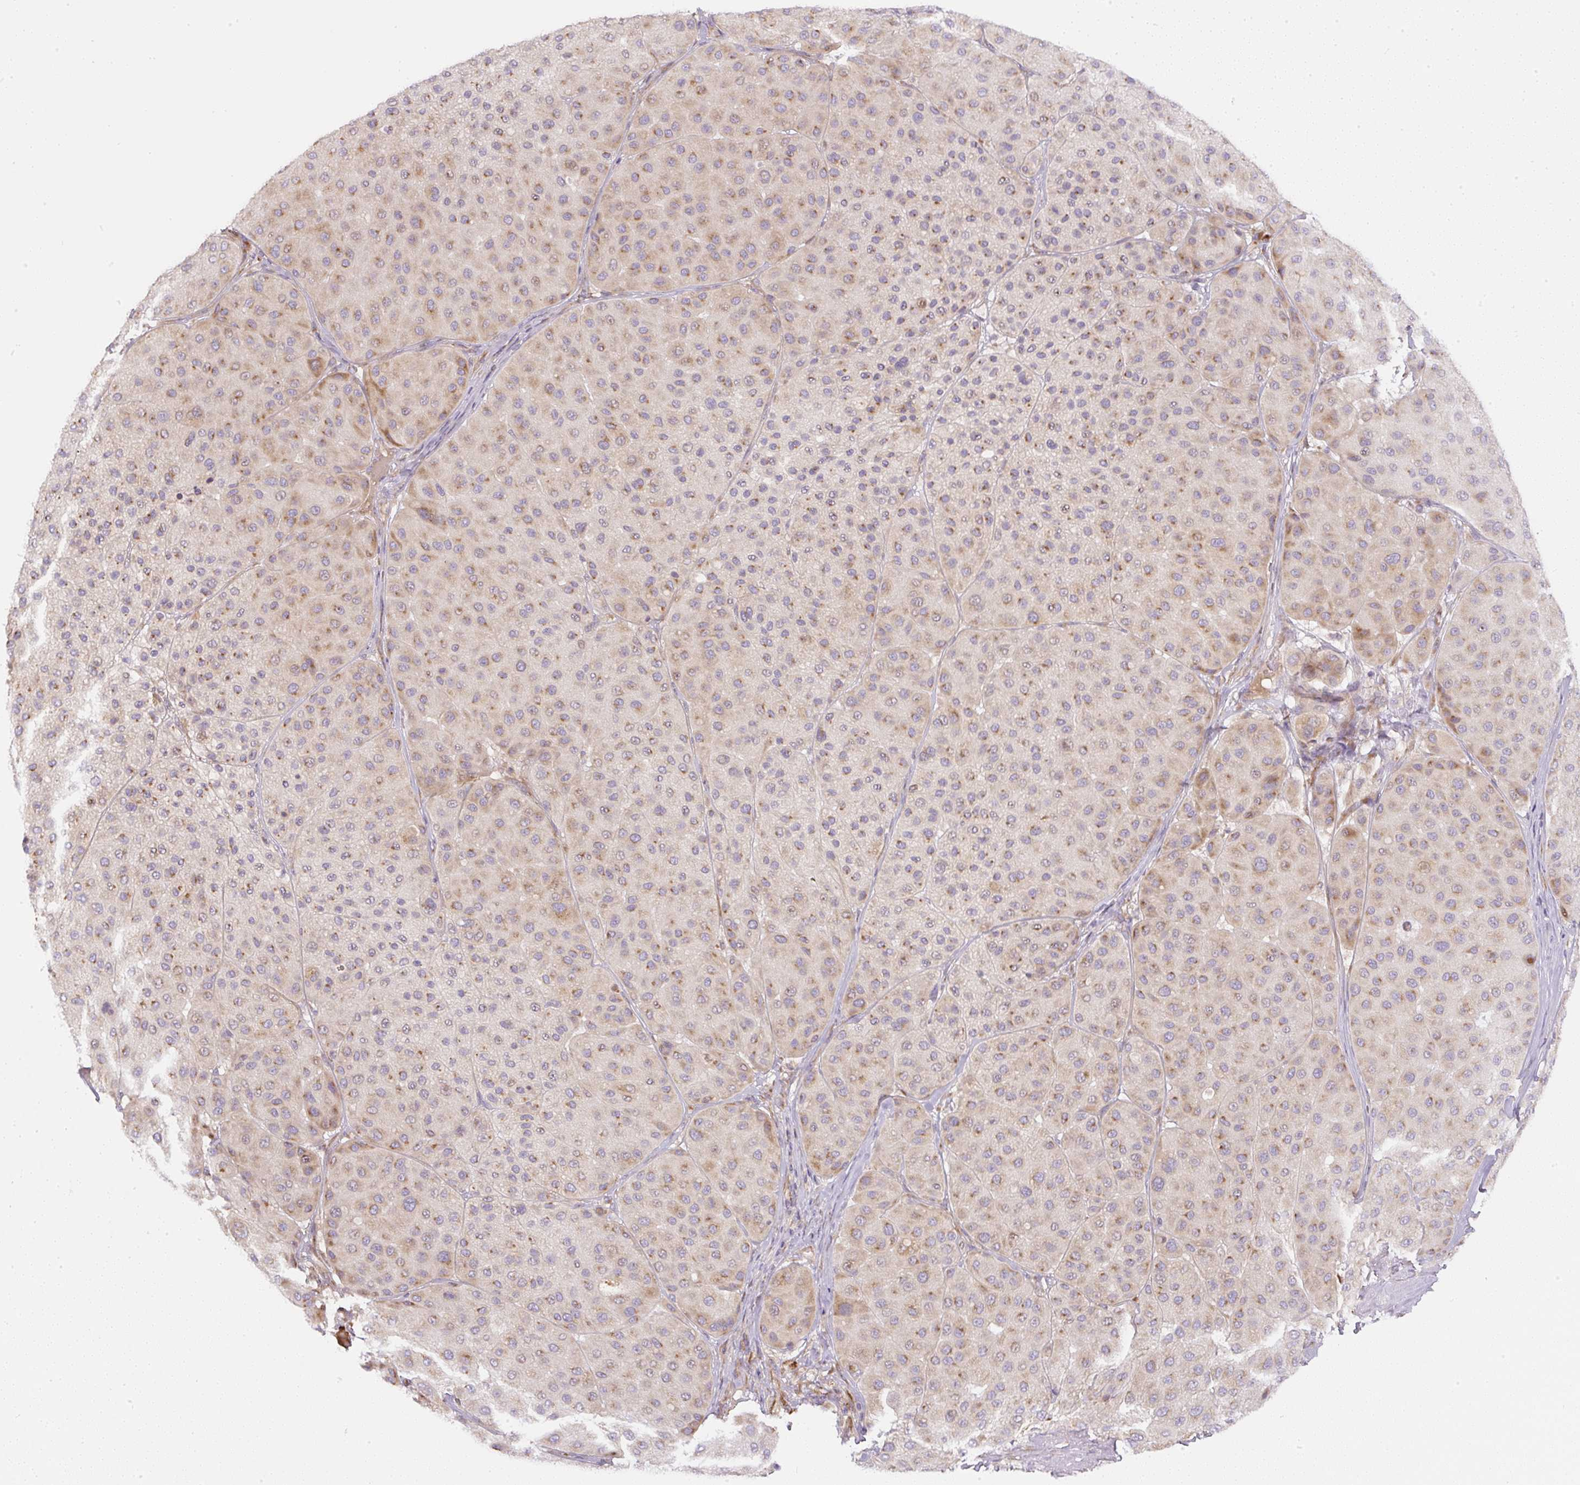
{"staining": {"intensity": "moderate", "quantity": ">75%", "location": "cytoplasmic/membranous"}, "tissue": "melanoma", "cell_type": "Tumor cells", "image_type": "cancer", "snomed": [{"axis": "morphology", "description": "Malignant melanoma, Metastatic site"}, {"axis": "topography", "description": "Smooth muscle"}], "caption": "IHC staining of melanoma, which demonstrates medium levels of moderate cytoplasmic/membranous expression in approximately >75% of tumor cells indicating moderate cytoplasmic/membranous protein staining. The staining was performed using DAB (brown) for protein detection and nuclei were counterstained in hematoxylin (blue).", "gene": "MLX", "patient": {"sex": "male", "age": 41}}